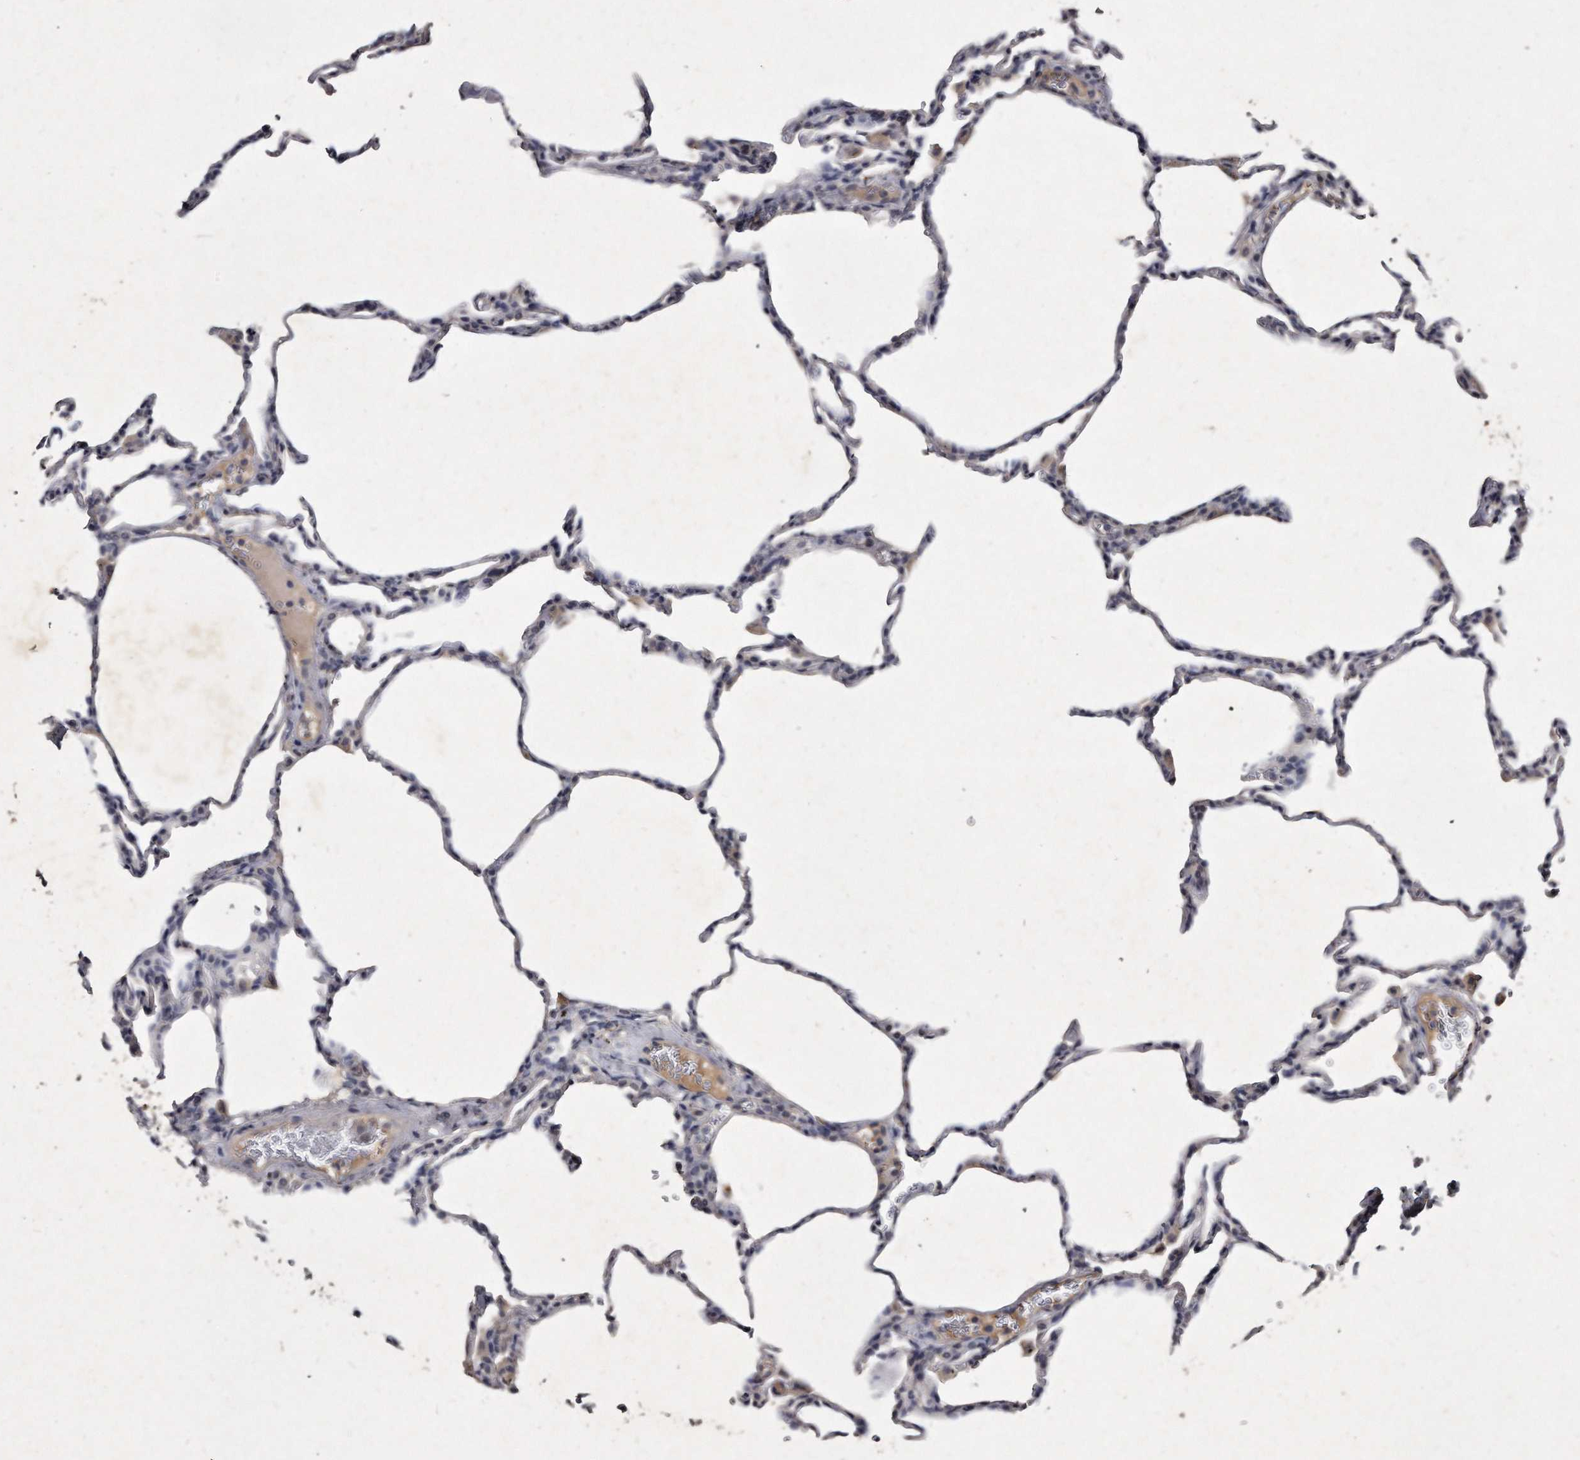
{"staining": {"intensity": "negative", "quantity": "none", "location": "none"}, "tissue": "lung", "cell_type": "Alveolar cells", "image_type": "normal", "snomed": [{"axis": "morphology", "description": "Normal tissue, NOS"}, {"axis": "topography", "description": "Lung"}], "caption": "This is a histopathology image of IHC staining of unremarkable lung, which shows no positivity in alveolar cells. Nuclei are stained in blue.", "gene": "KLHDC3", "patient": {"sex": "male", "age": 20}}